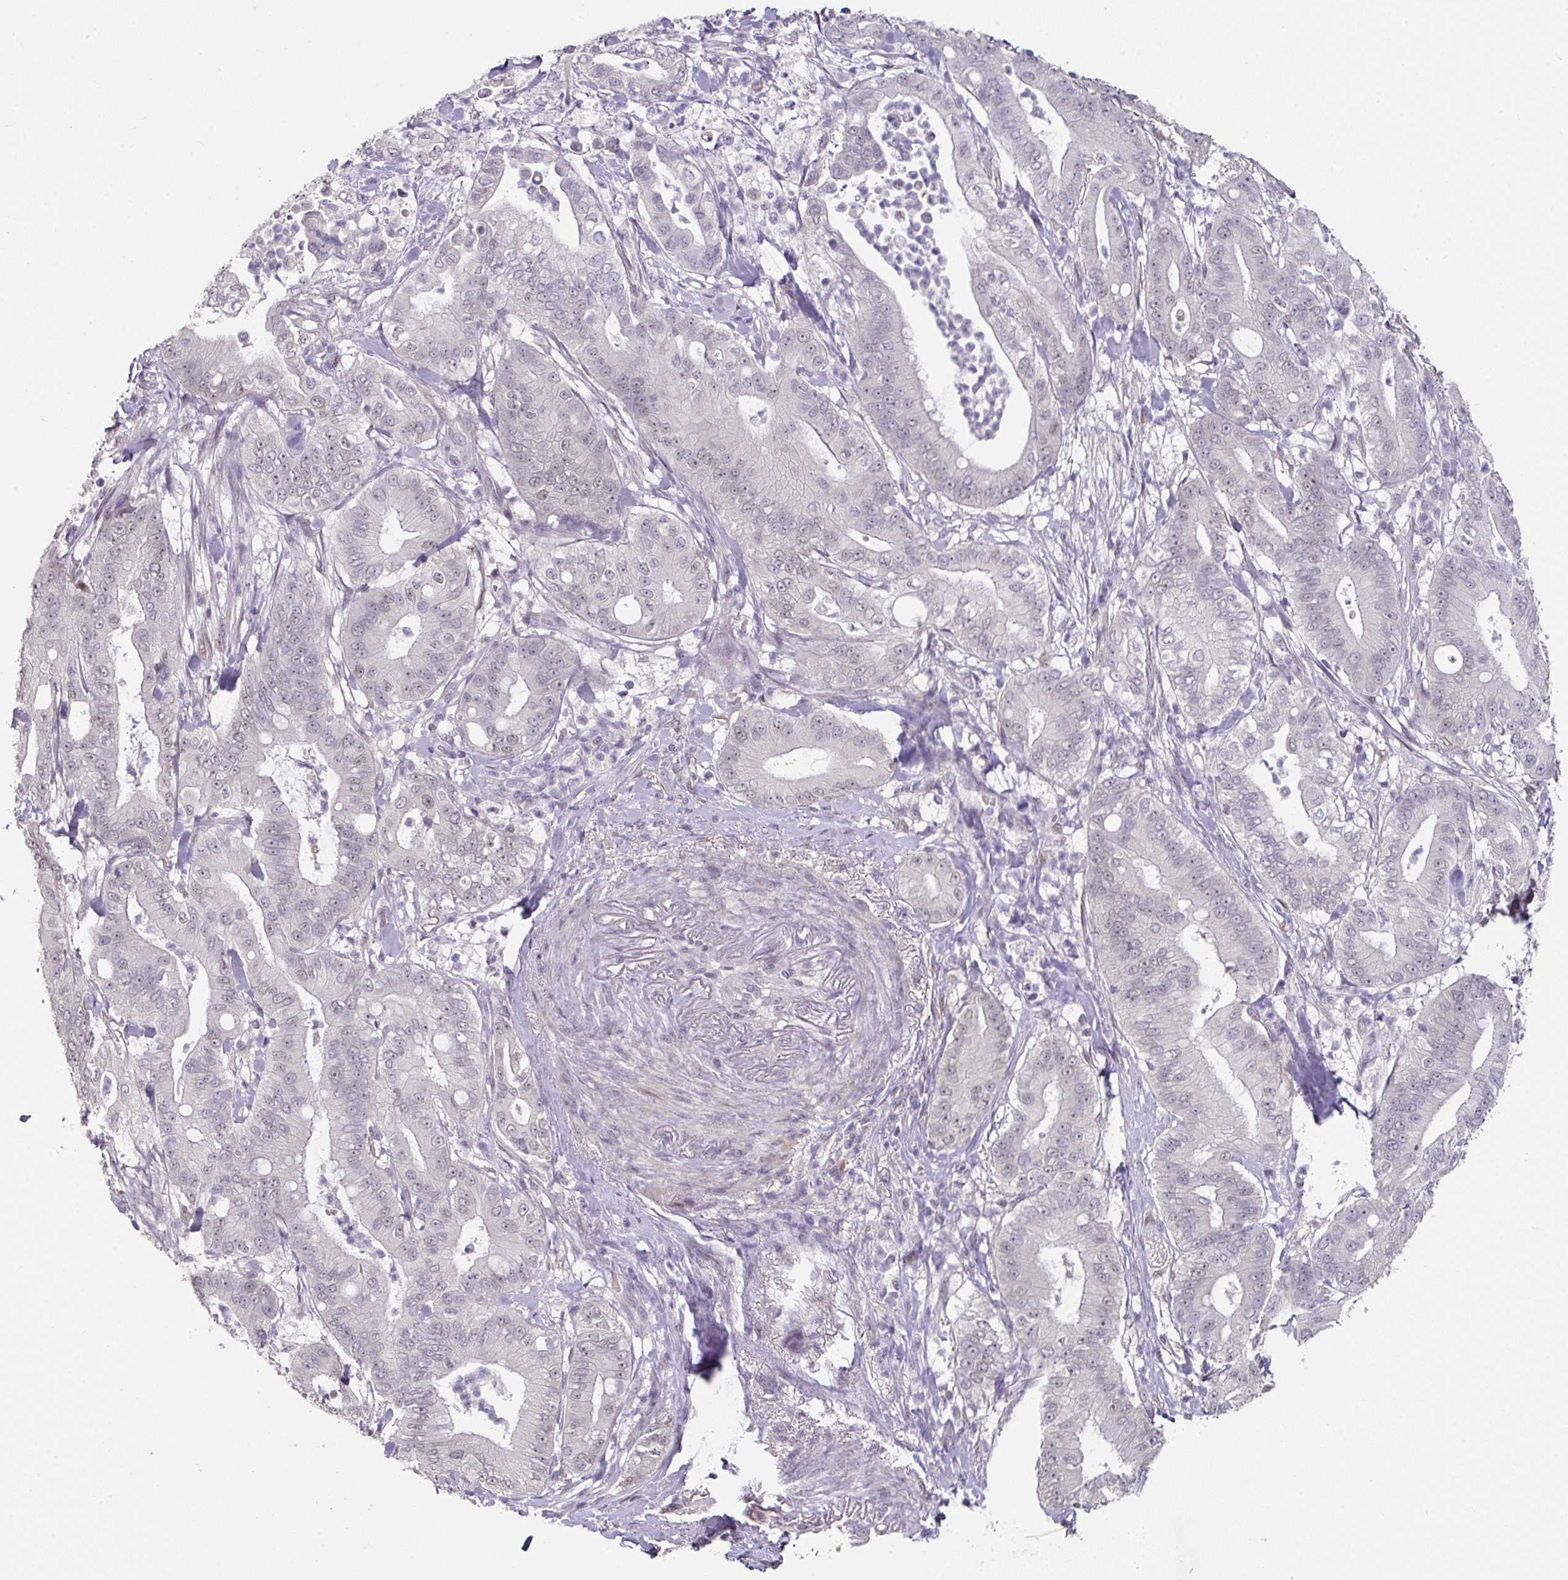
{"staining": {"intensity": "weak", "quantity": "25%-75%", "location": "nuclear"}, "tissue": "pancreatic cancer", "cell_type": "Tumor cells", "image_type": "cancer", "snomed": [{"axis": "morphology", "description": "Adenocarcinoma, NOS"}, {"axis": "topography", "description": "Pancreas"}], "caption": "An immunohistochemistry histopathology image of tumor tissue is shown. Protein staining in brown highlights weak nuclear positivity in adenocarcinoma (pancreatic) within tumor cells.", "gene": "ELK1", "patient": {"sex": "male", "age": 71}}